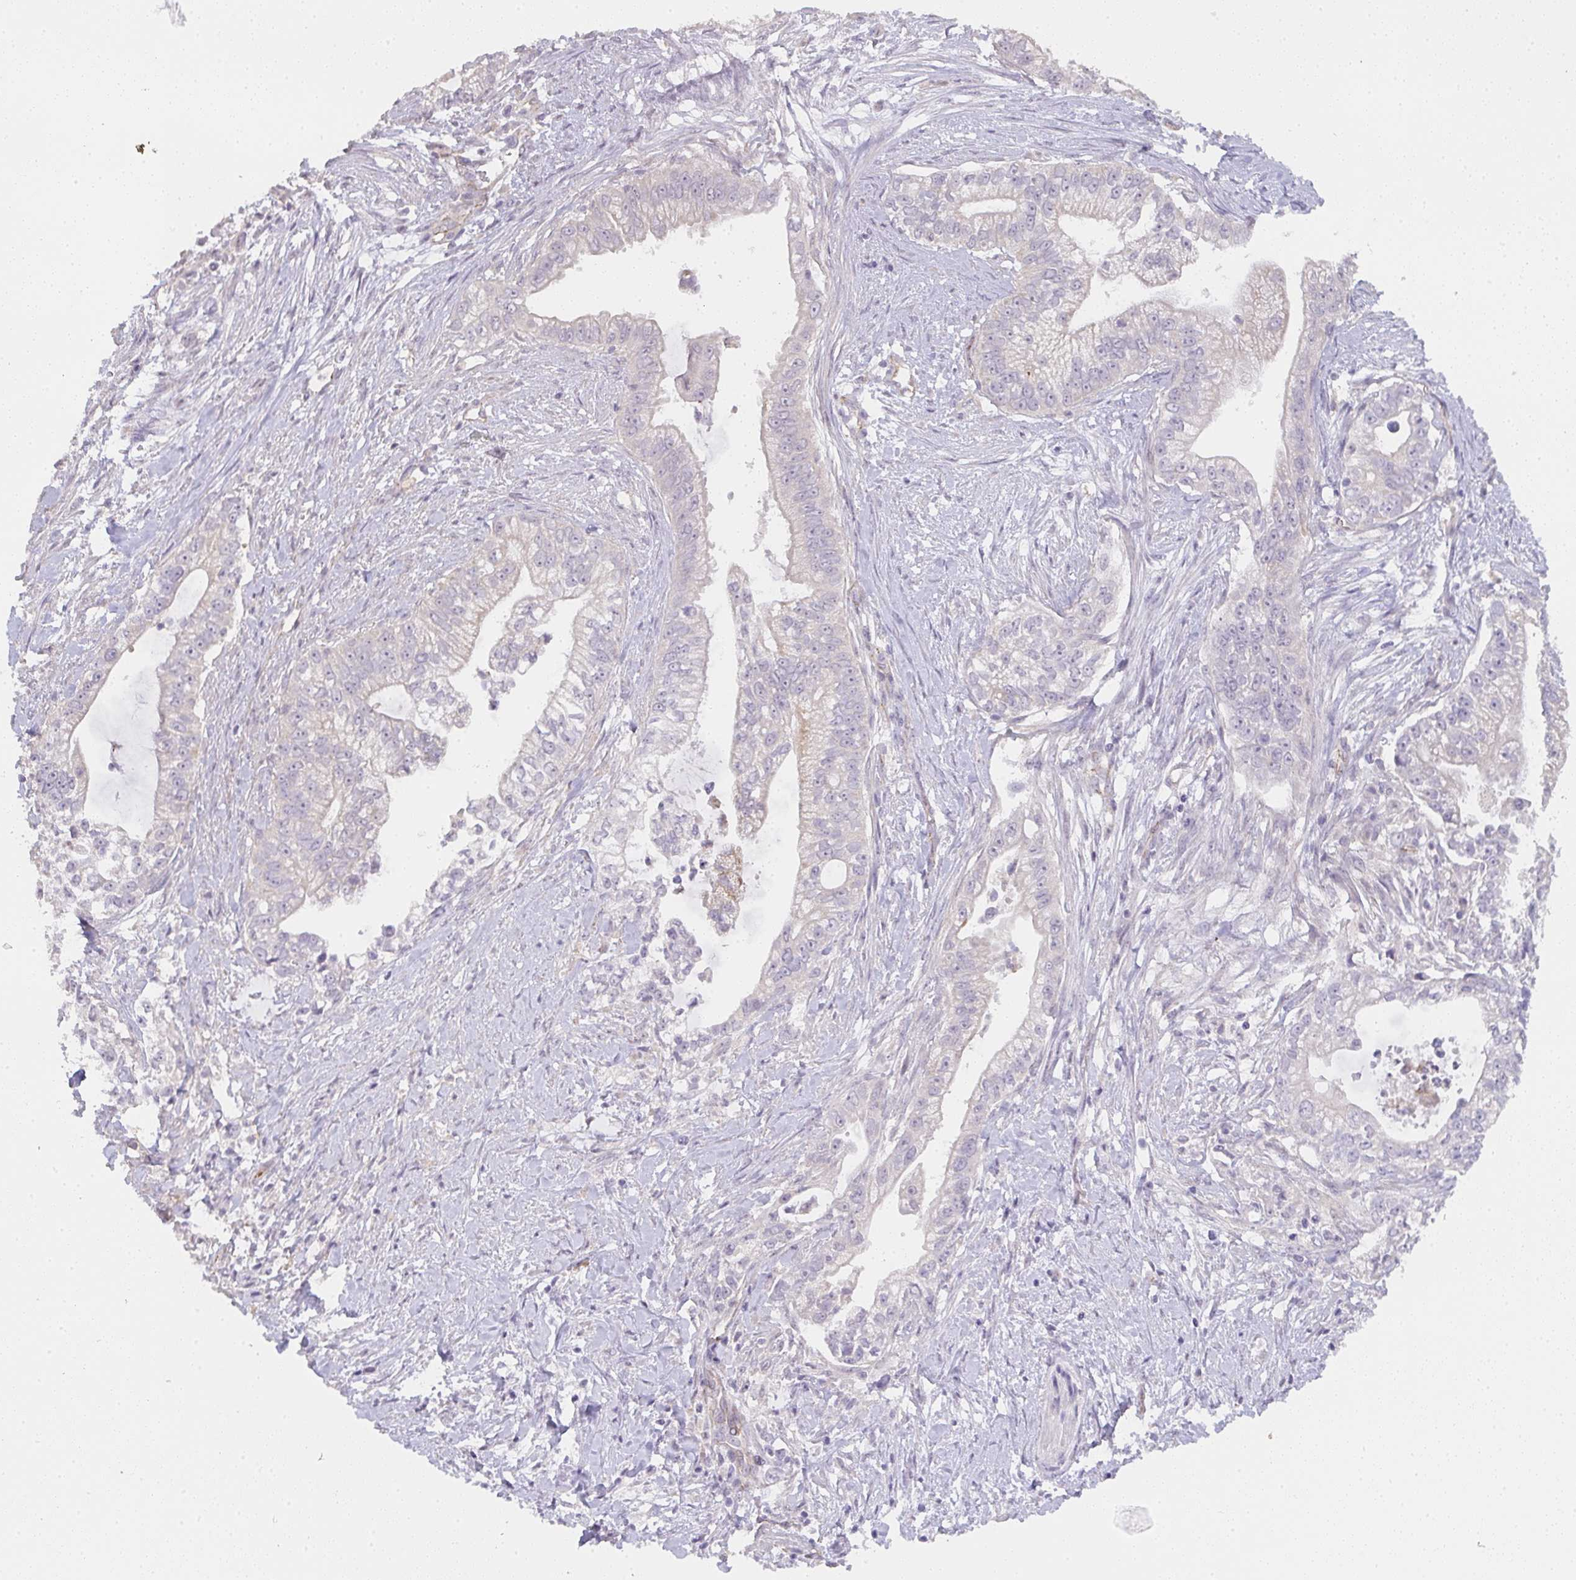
{"staining": {"intensity": "negative", "quantity": "none", "location": "none"}, "tissue": "pancreatic cancer", "cell_type": "Tumor cells", "image_type": "cancer", "snomed": [{"axis": "morphology", "description": "Adenocarcinoma, NOS"}, {"axis": "topography", "description": "Pancreas"}], "caption": "The histopathology image displays no significant expression in tumor cells of pancreatic adenocarcinoma. The staining is performed using DAB brown chromogen with nuclei counter-stained in using hematoxylin.", "gene": "TMEM219", "patient": {"sex": "male", "age": 70}}